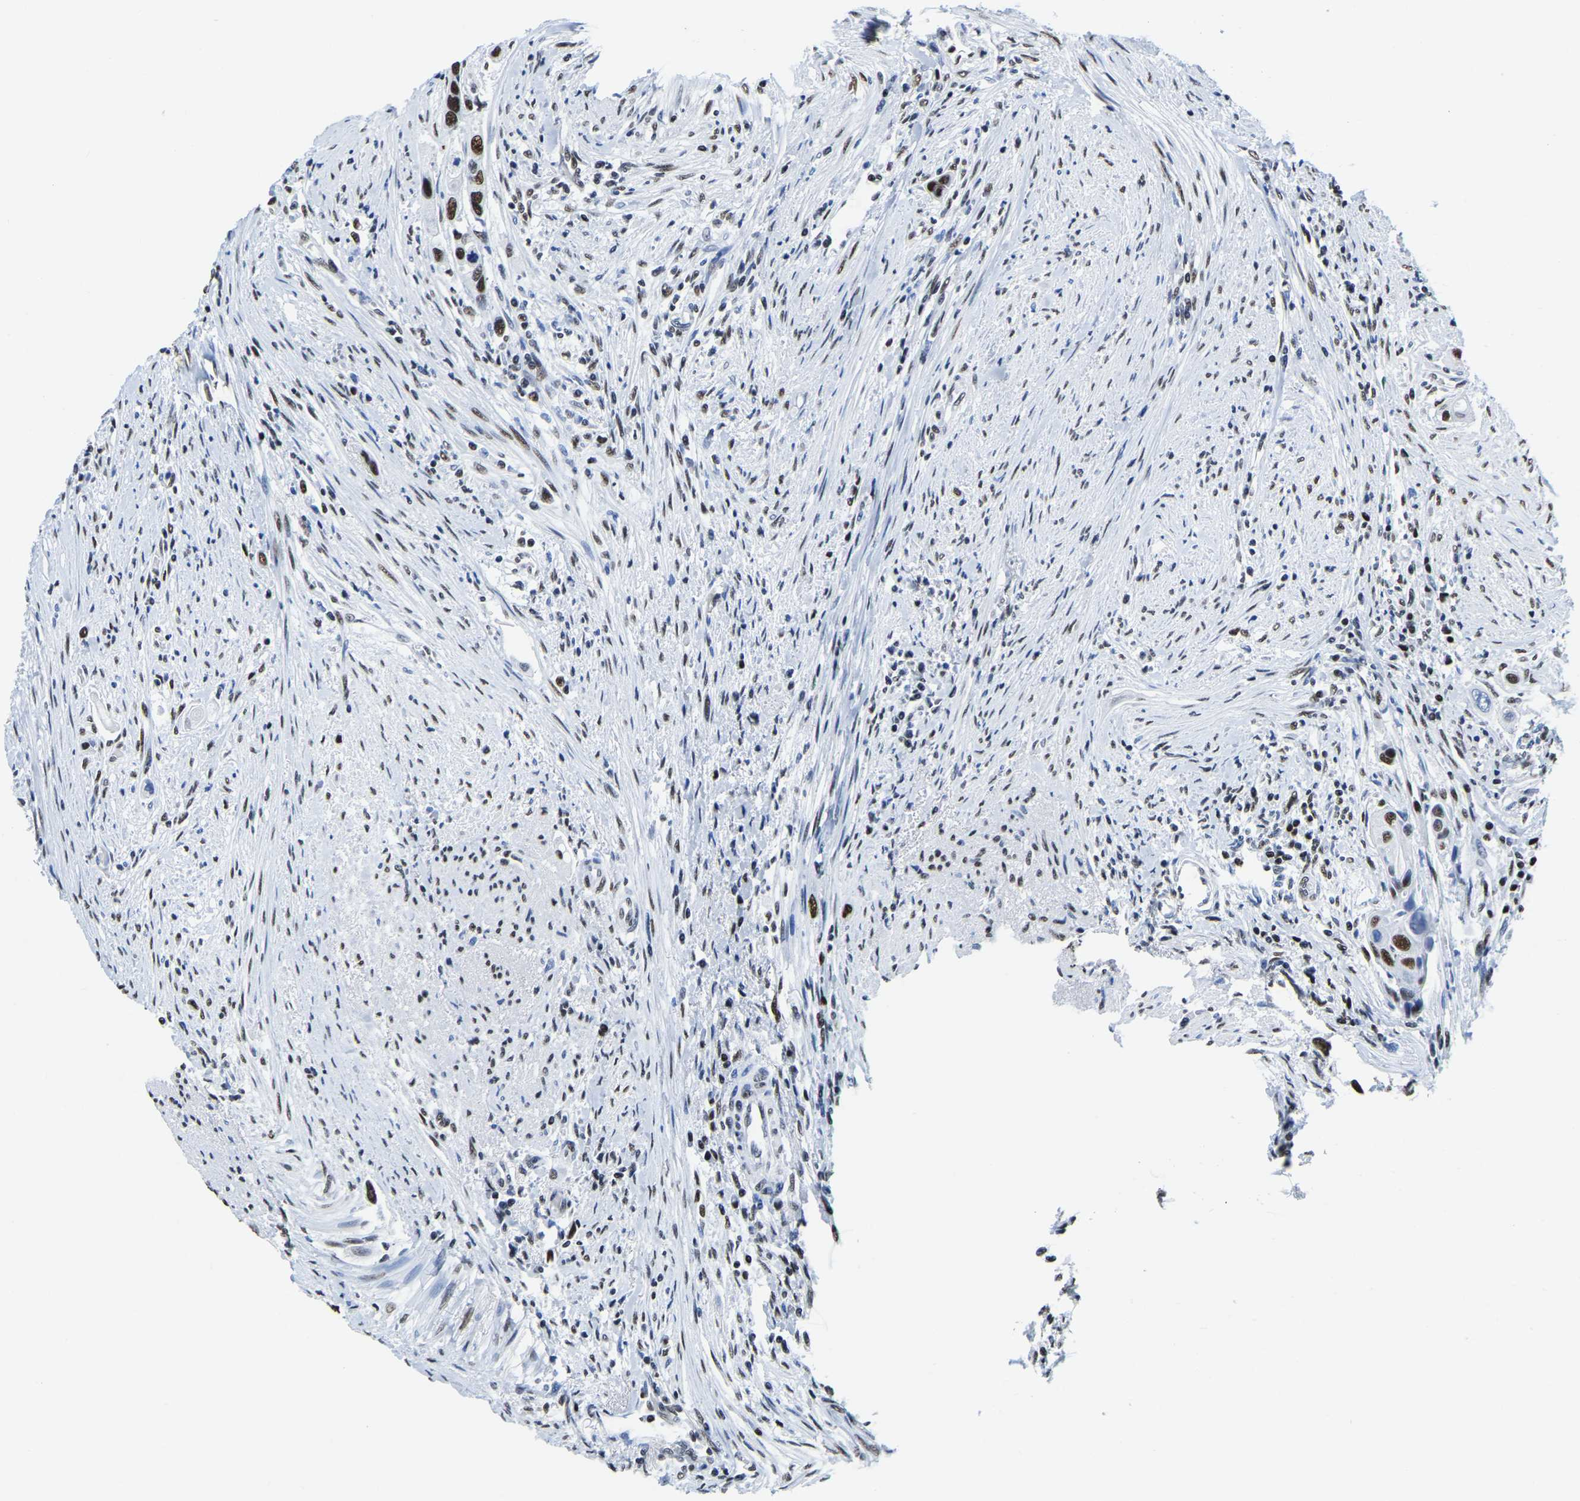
{"staining": {"intensity": "strong", "quantity": ">75%", "location": "nuclear"}, "tissue": "urothelial cancer", "cell_type": "Tumor cells", "image_type": "cancer", "snomed": [{"axis": "morphology", "description": "Urothelial carcinoma, High grade"}, {"axis": "topography", "description": "Urinary bladder"}], "caption": "Urothelial cancer was stained to show a protein in brown. There is high levels of strong nuclear positivity in approximately >75% of tumor cells. (Brightfield microscopy of DAB IHC at high magnification).", "gene": "UBA1", "patient": {"sex": "female", "age": 56}}